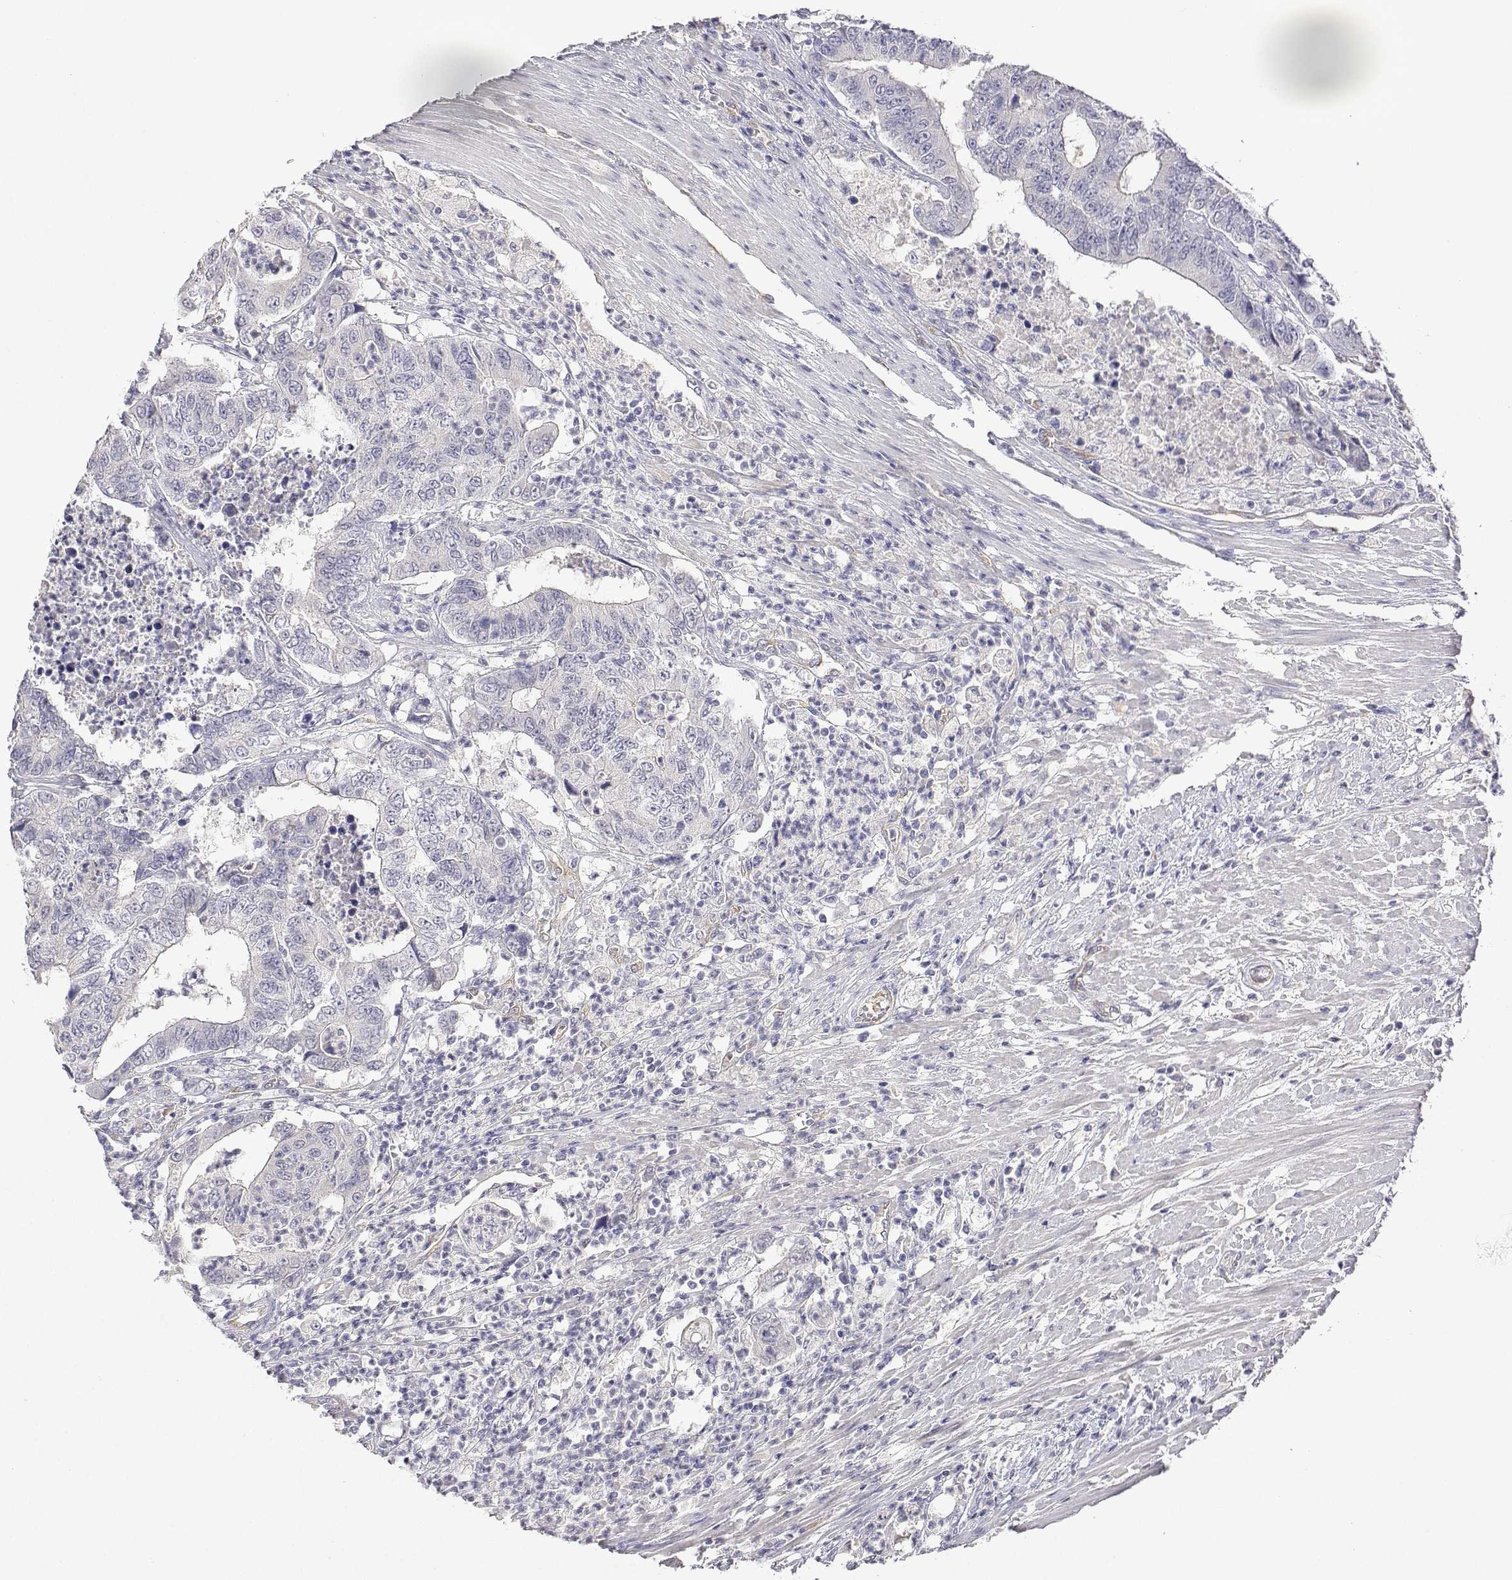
{"staining": {"intensity": "negative", "quantity": "none", "location": "none"}, "tissue": "colorectal cancer", "cell_type": "Tumor cells", "image_type": "cancer", "snomed": [{"axis": "morphology", "description": "Adenocarcinoma, NOS"}, {"axis": "topography", "description": "Colon"}], "caption": "The micrograph displays no staining of tumor cells in colorectal adenocarcinoma.", "gene": "PLCB1", "patient": {"sex": "female", "age": 48}}